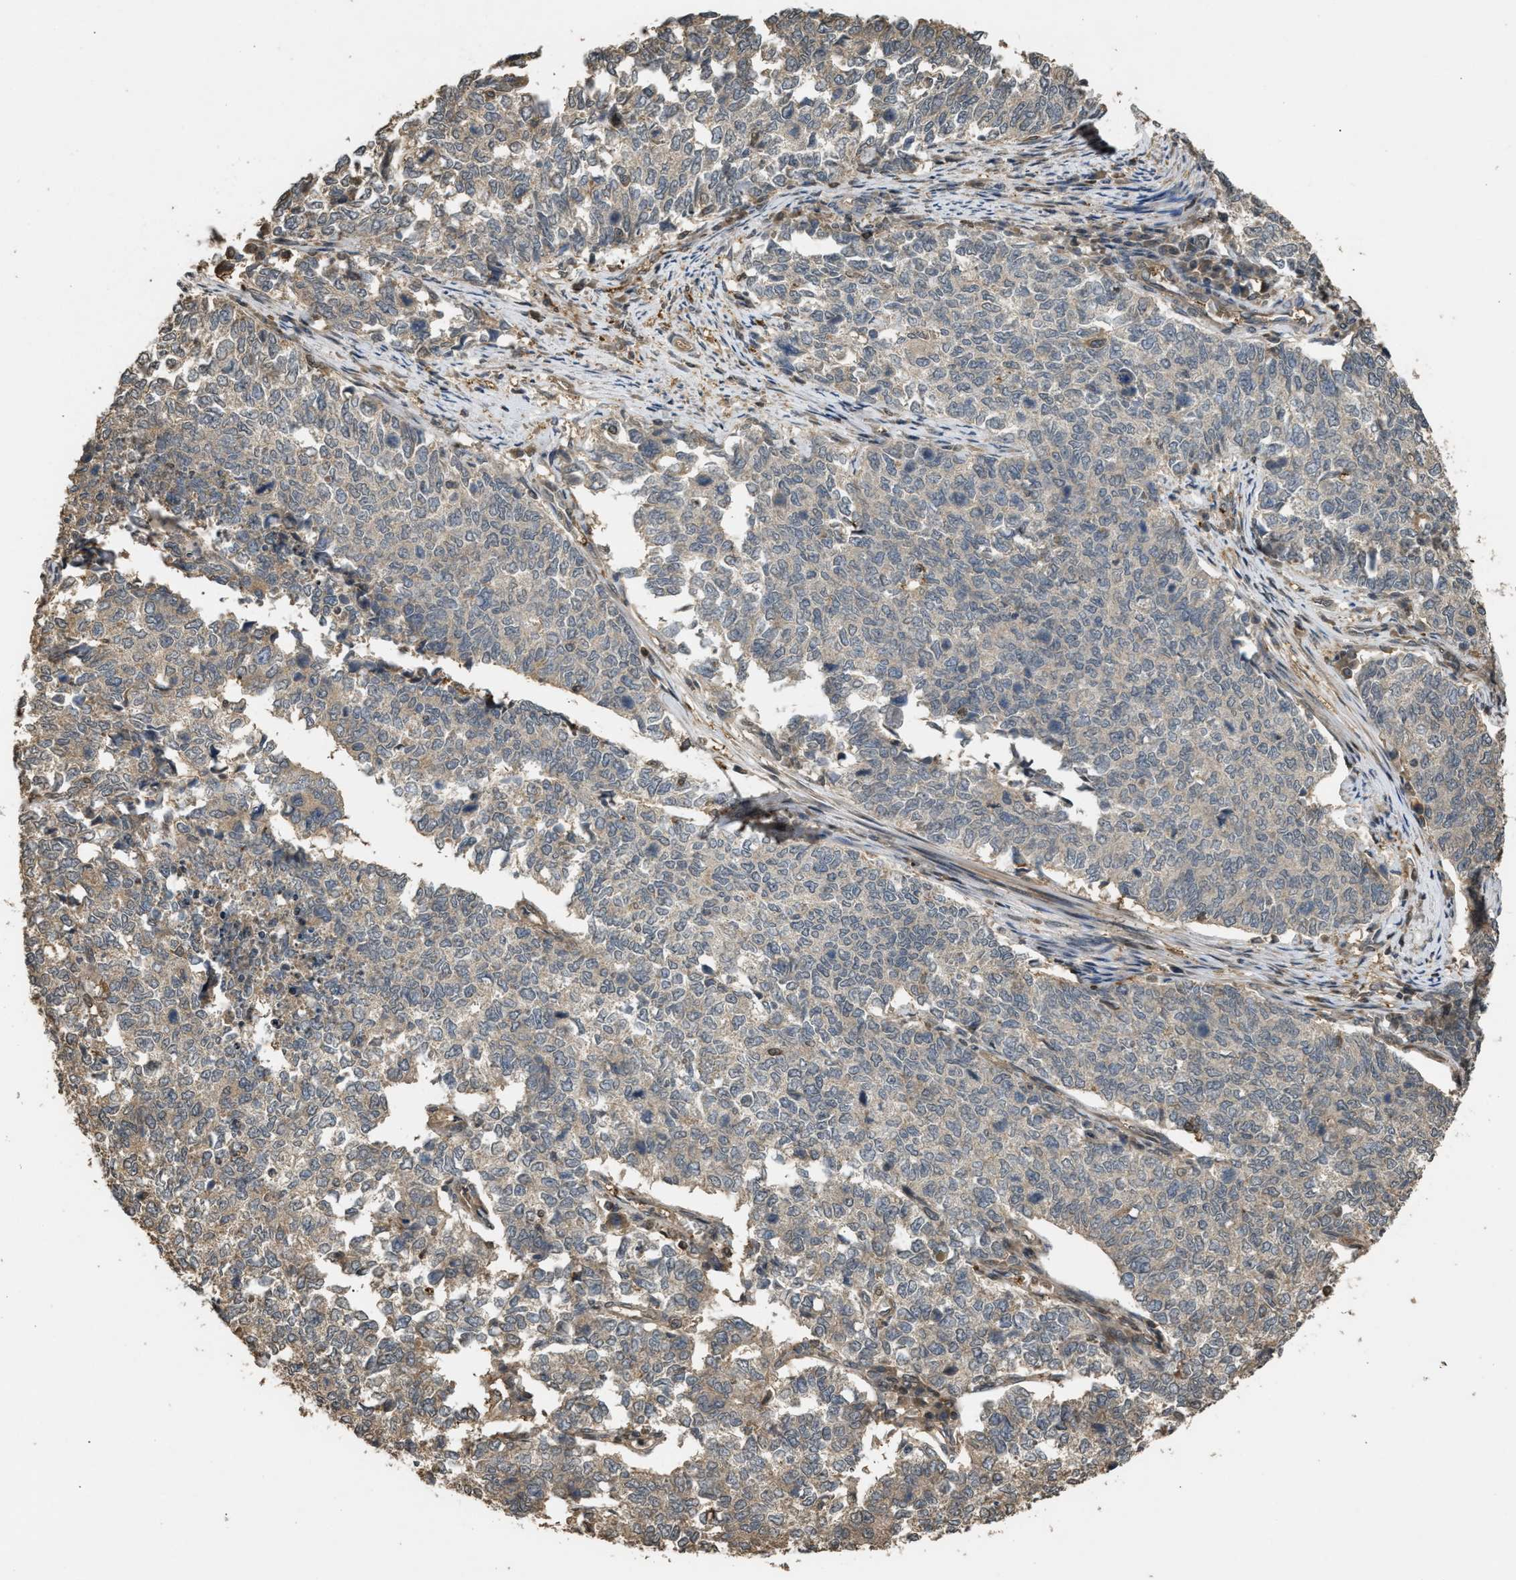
{"staining": {"intensity": "negative", "quantity": "none", "location": "none"}, "tissue": "cervical cancer", "cell_type": "Tumor cells", "image_type": "cancer", "snomed": [{"axis": "morphology", "description": "Squamous cell carcinoma, NOS"}, {"axis": "topography", "description": "Cervix"}], "caption": "The immunohistochemistry (IHC) micrograph has no significant staining in tumor cells of squamous cell carcinoma (cervical) tissue.", "gene": "ARHGDIA", "patient": {"sex": "female", "age": 63}}